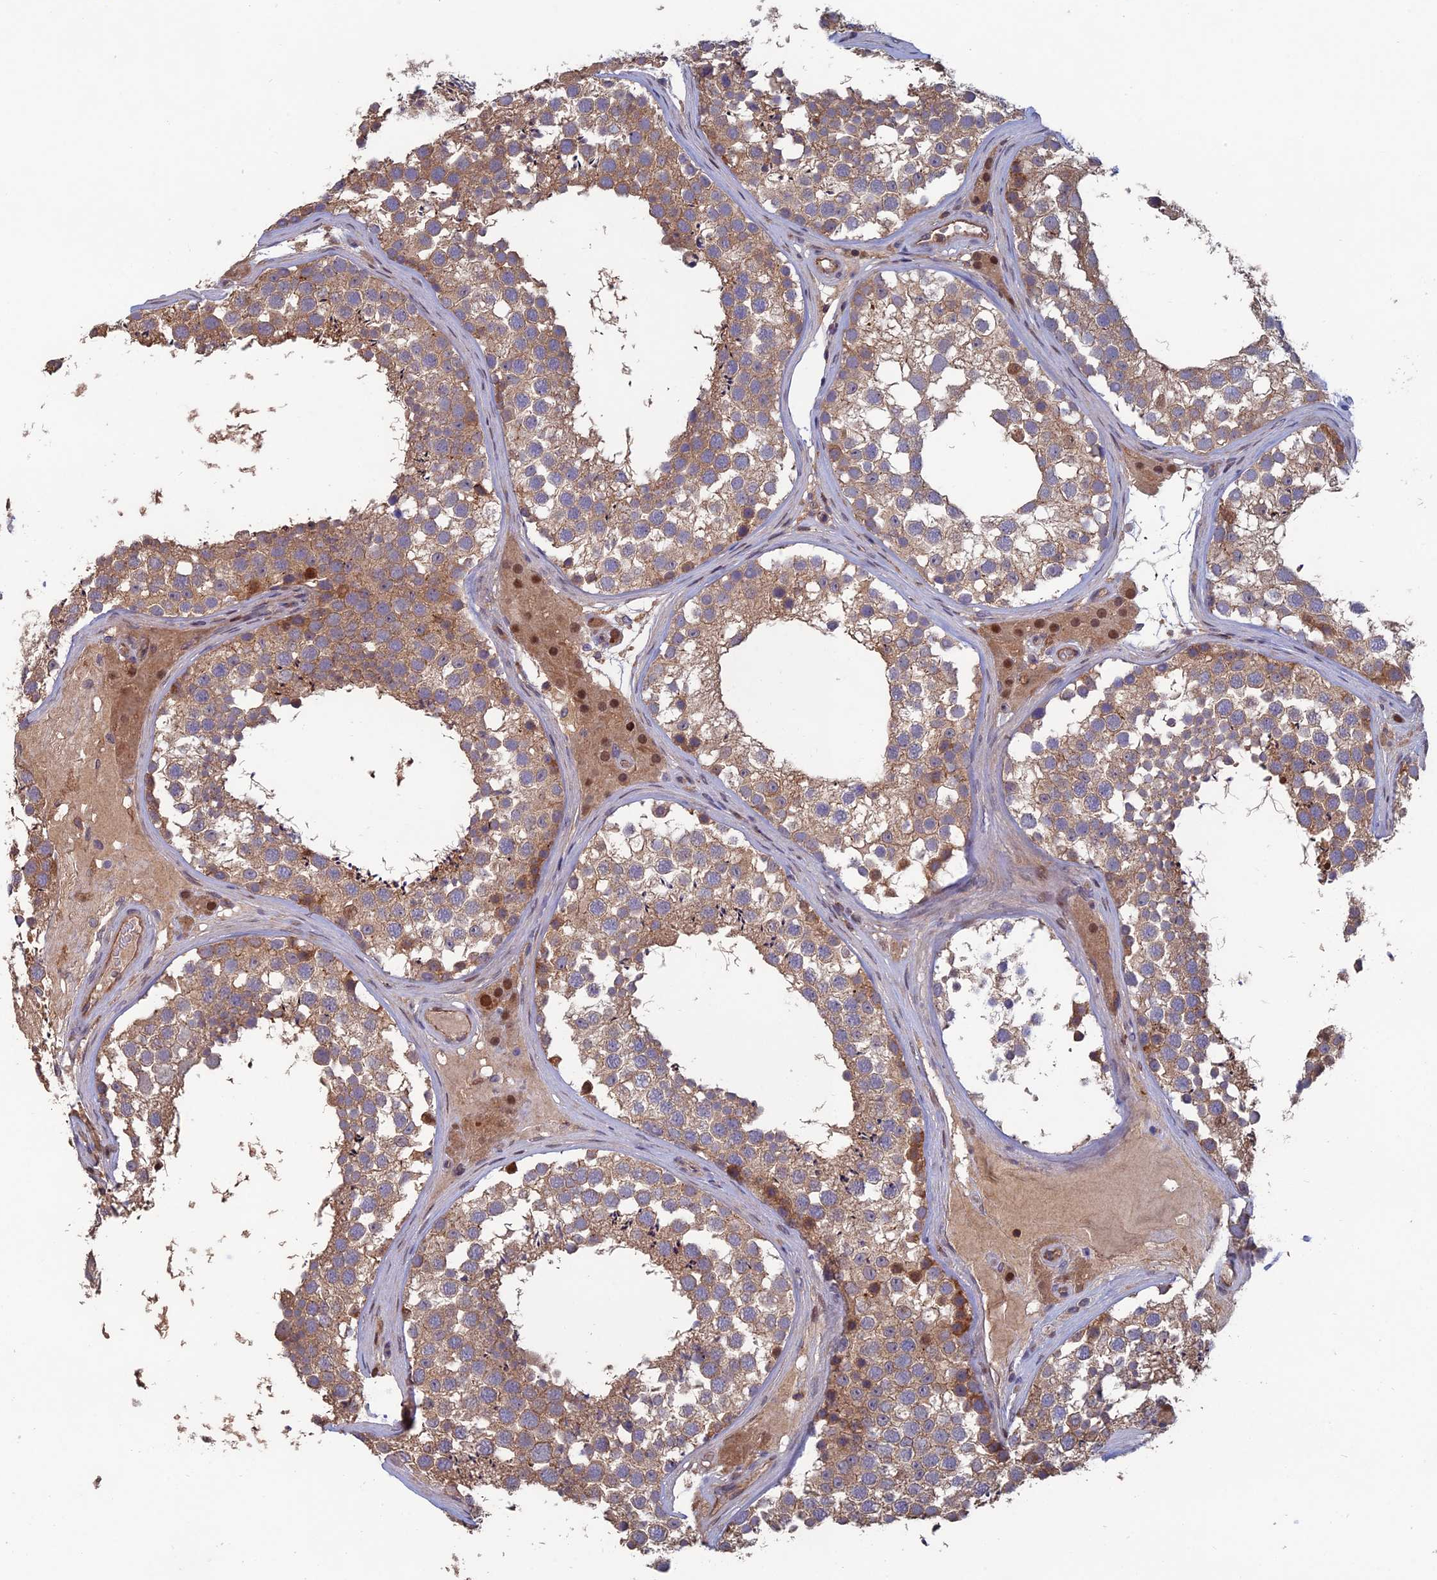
{"staining": {"intensity": "moderate", "quantity": ">75%", "location": "cytoplasmic/membranous"}, "tissue": "testis", "cell_type": "Cells in seminiferous ducts", "image_type": "normal", "snomed": [{"axis": "morphology", "description": "Normal tissue, NOS"}, {"axis": "topography", "description": "Testis"}], "caption": "Immunohistochemistry (IHC) histopathology image of normal testis: testis stained using immunohistochemistry displays medium levels of moderate protein expression localized specifically in the cytoplasmic/membranous of cells in seminiferous ducts, appearing as a cytoplasmic/membranous brown color.", "gene": "C15orf62", "patient": {"sex": "male", "age": 46}}